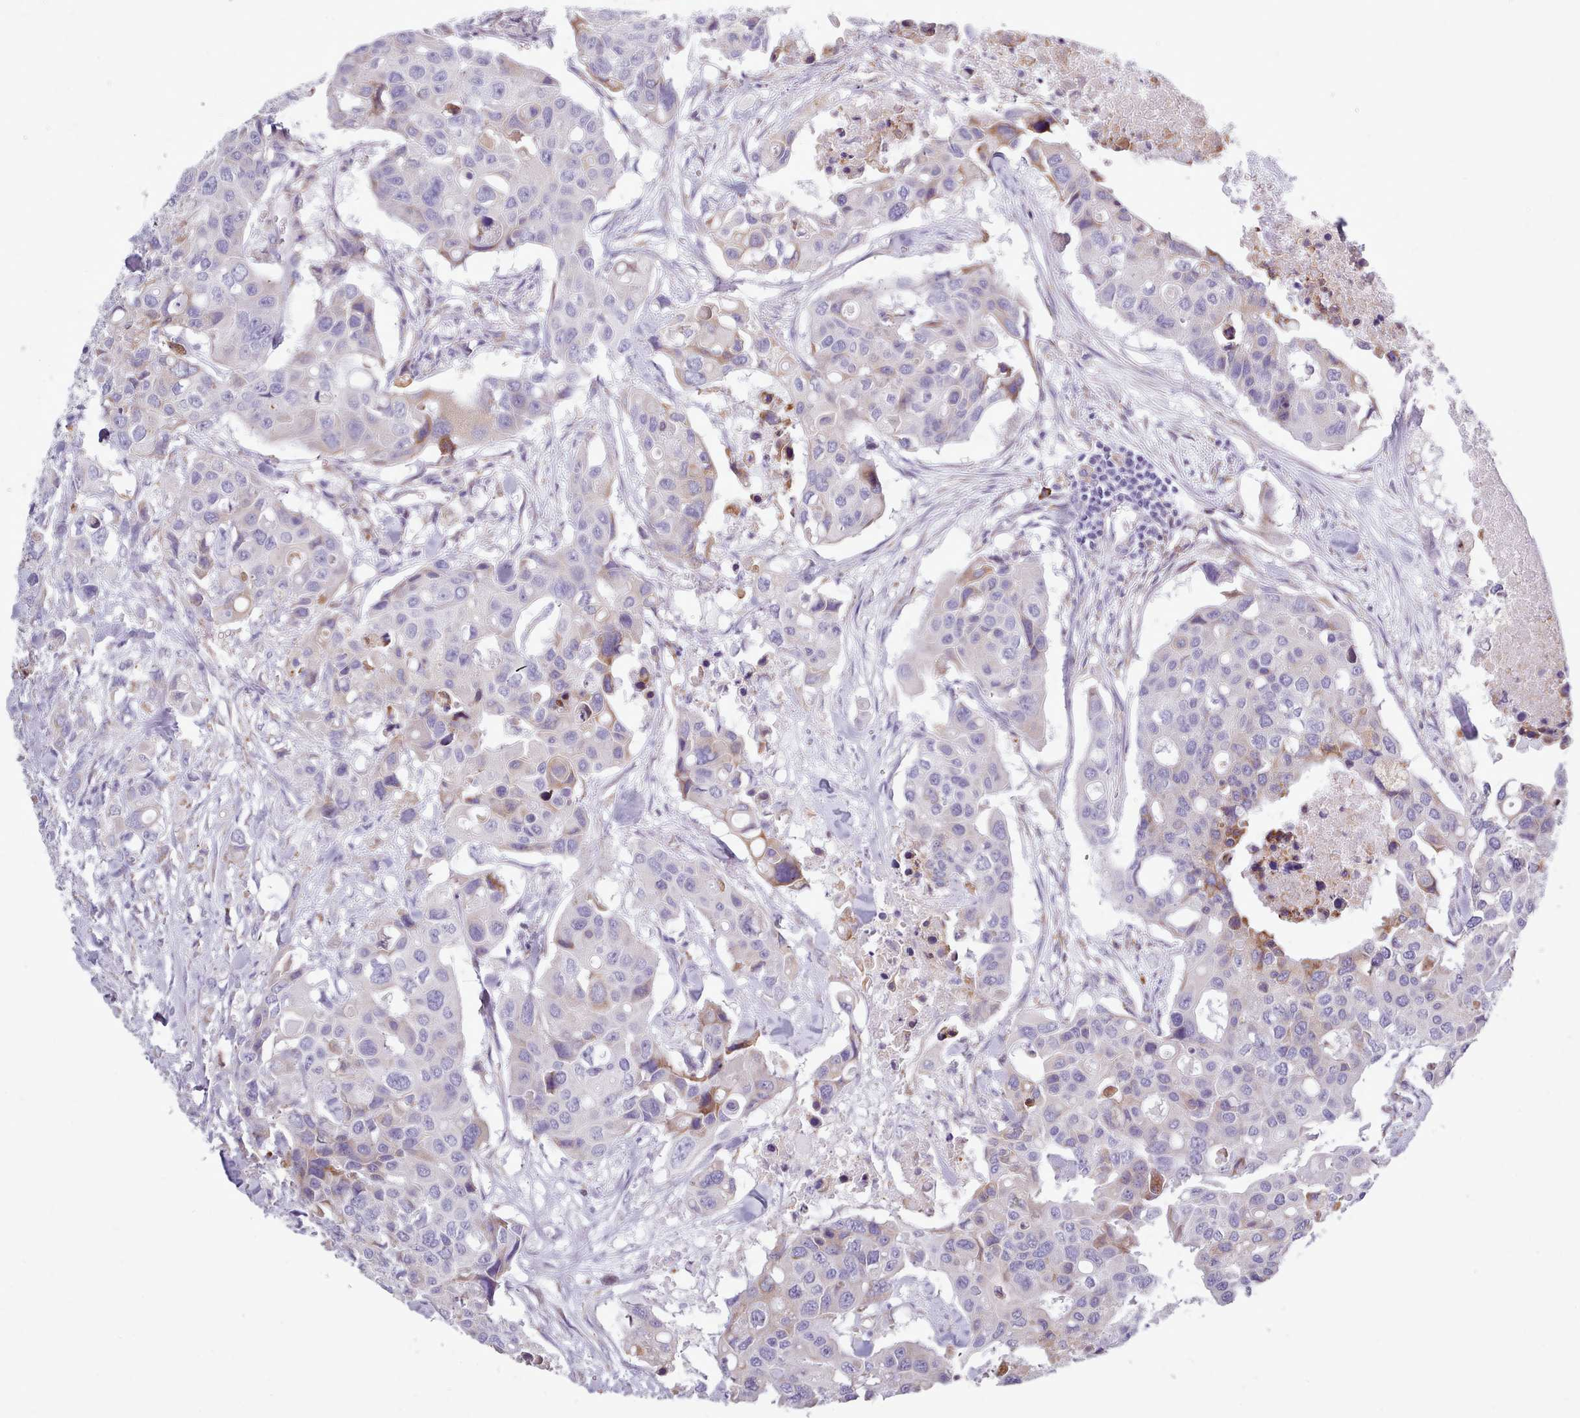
{"staining": {"intensity": "moderate", "quantity": "<25%", "location": "cytoplasmic/membranous"}, "tissue": "colorectal cancer", "cell_type": "Tumor cells", "image_type": "cancer", "snomed": [{"axis": "morphology", "description": "Adenocarcinoma, NOS"}, {"axis": "topography", "description": "Colon"}], "caption": "A brown stain highlights moderate cytoplasmic/membranous positivity of a protein in human colorectal adenocarcinoma tumor cells. (DAB (3,3'-diaminobenzidine) IHC with brightfield microscopy, high magnification).", "gene": "XKR8", "patient": {"sex": "male", "age": 77}}